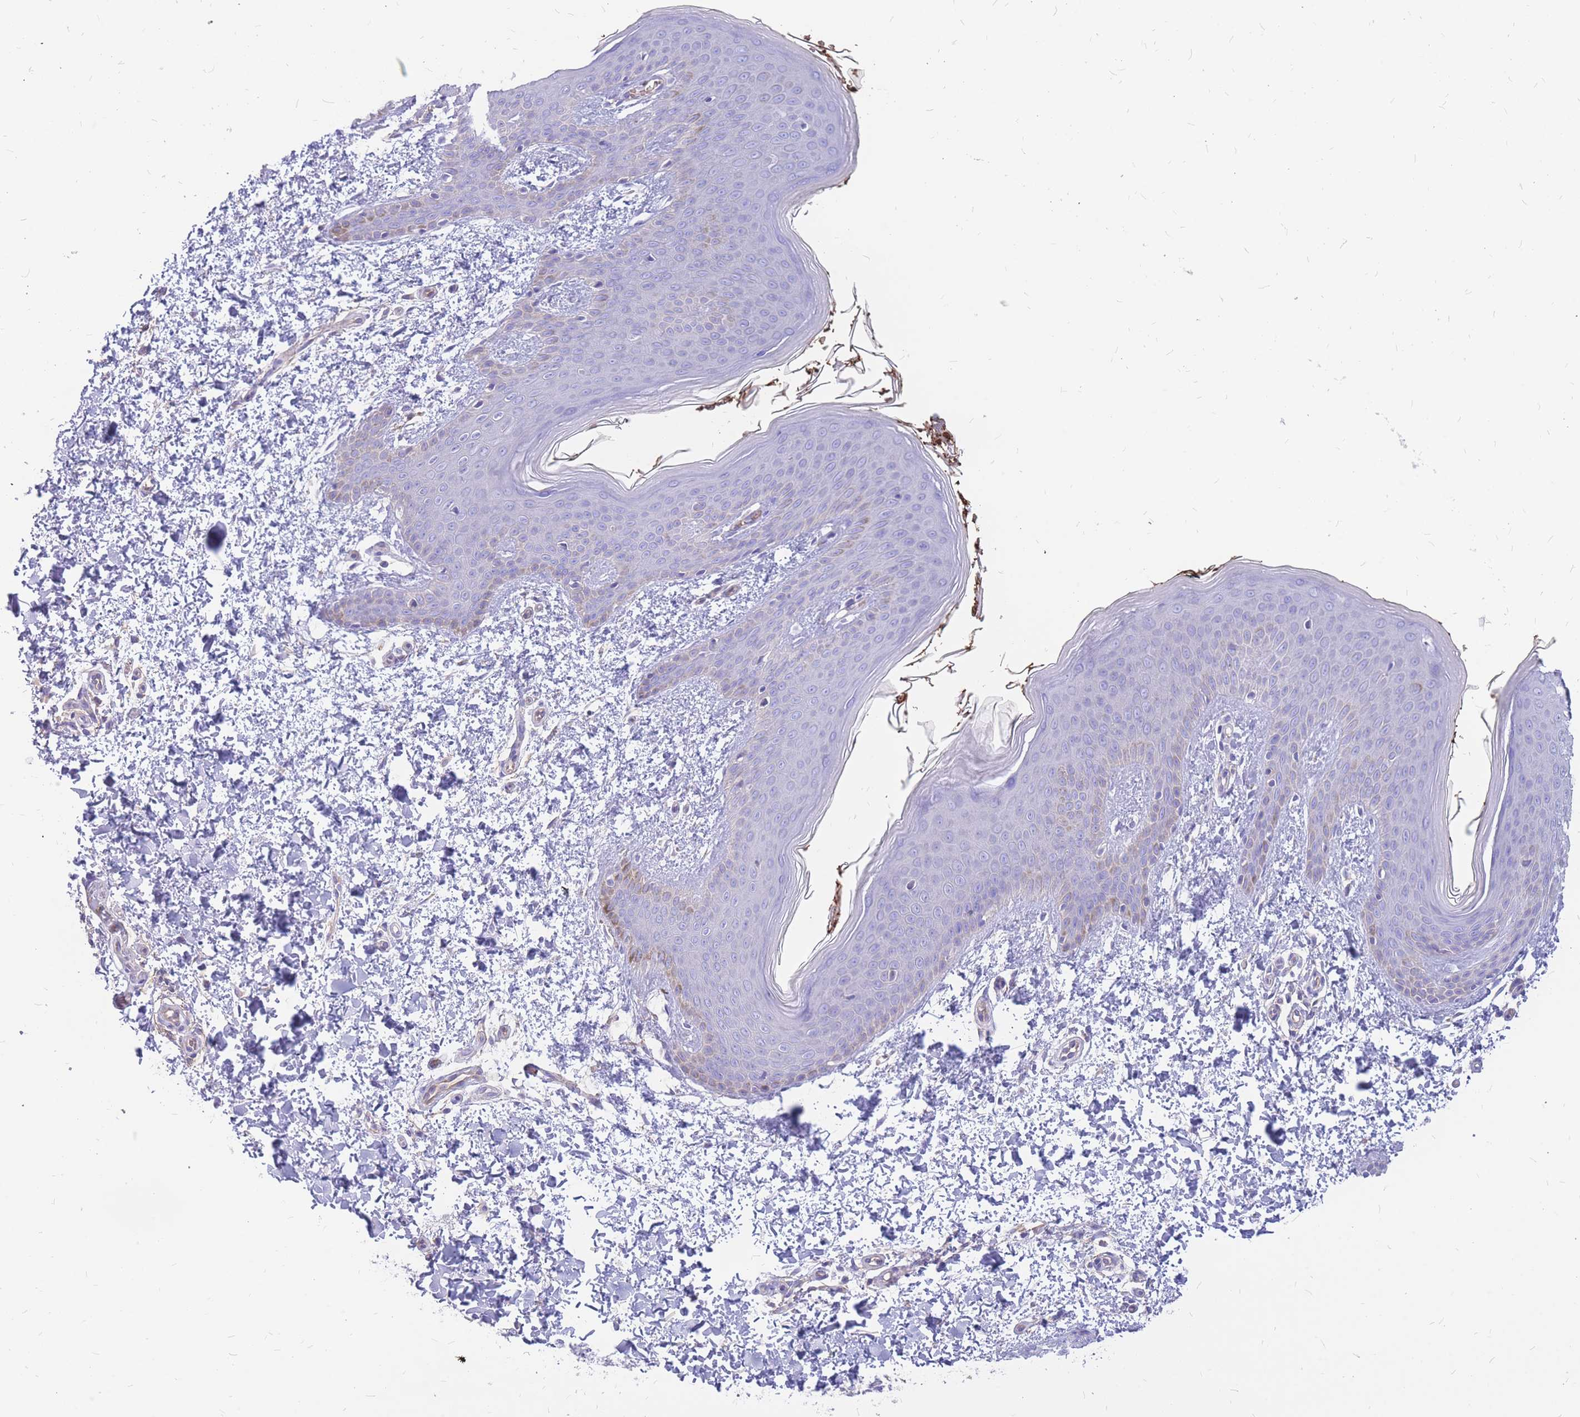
{"staining": {"intensity": "negative", "quantity": "none", "location": "none"}, "tissue": "skin", "cell_type": "Fibroblasts", "image_type": "normal", "snomed": [{"axis": "morphology", "description": "Normal tissue, NOS"}, {"axis": "topography", "description": "Skin"}], "caption": "Human skin stained for a protein using immunohistochemistry displays no expression in fibroblasts.", "gene": "ADD2", "patient": {"sex": "male", "age": 36}}